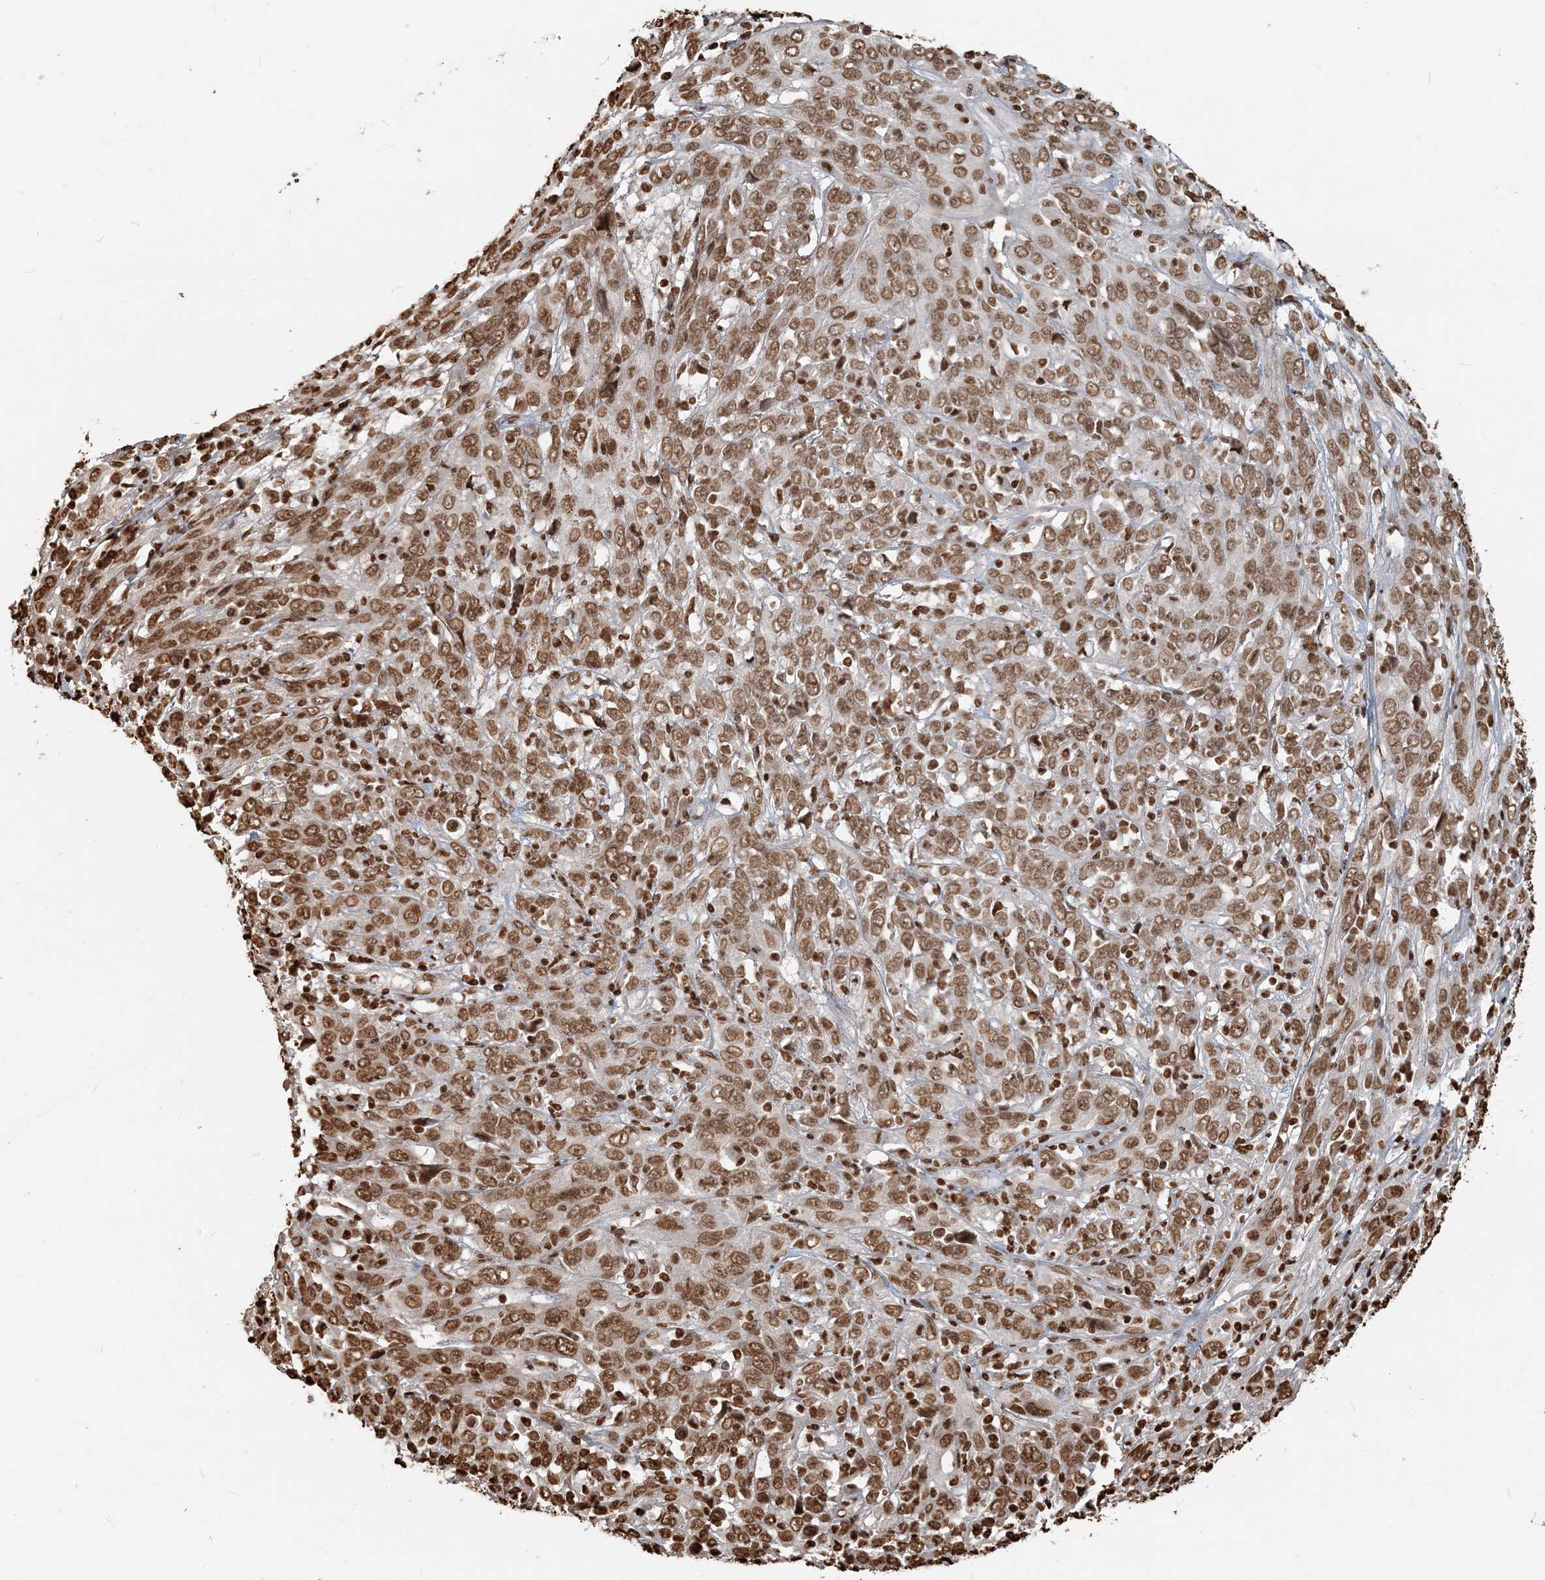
{"staining": {"intensity": "moderate", "quantity": ">75%", "location": "nuclear"}, "tissue": "cervical cancer", "cell_type": "Tumor cells", "image_type": "cancer", "snomed": [{"axis": "morphology", "description": "Squamous cell carcinoma, NOS"}, {"axis": "topography", "description": "Cervix"}], "caption": "A brown stain labels moderate nuclear positivity of a protein in squamous cell carcinoma (cervical) tumor cells.", "gene": "H3-3B", "patient": {"sex": "female", "age": 46}}